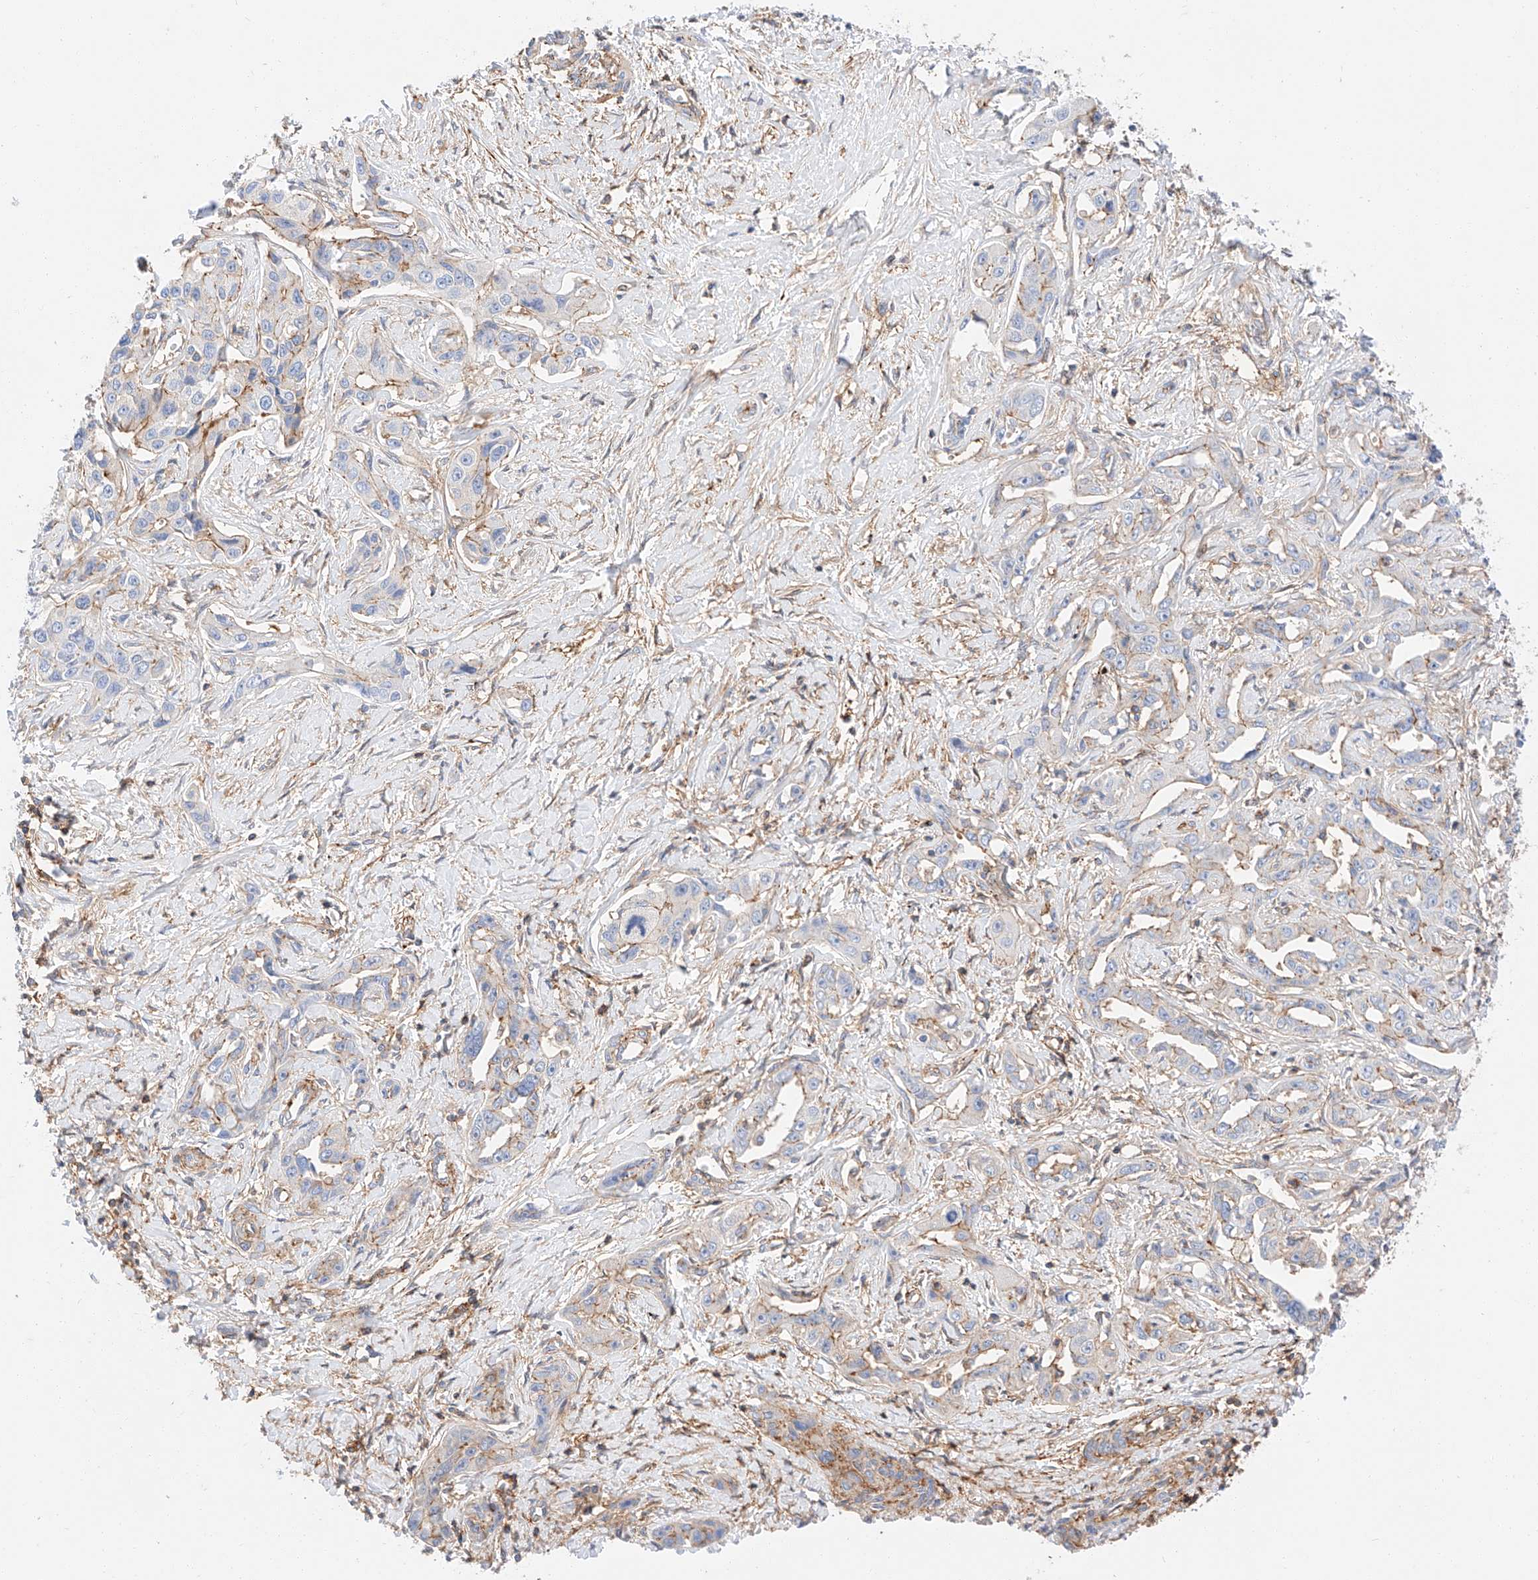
{"staining": {"intensity": "negative", "quantity": "none", "location": "none"}, "tissue": "liver cancer", "cell_type": "Tumor cells", "image_type": "cancer", "snomed": [{"axis": "morphology", "description": "Cholangiocarcinoma"}, {"axis": "topography", "description": "Liver"}], "caption": "There is no significant expression in tumor cells of liver cancer.", "gene": "HAUS4", "patient": {"sex": "male", "age": 59}}